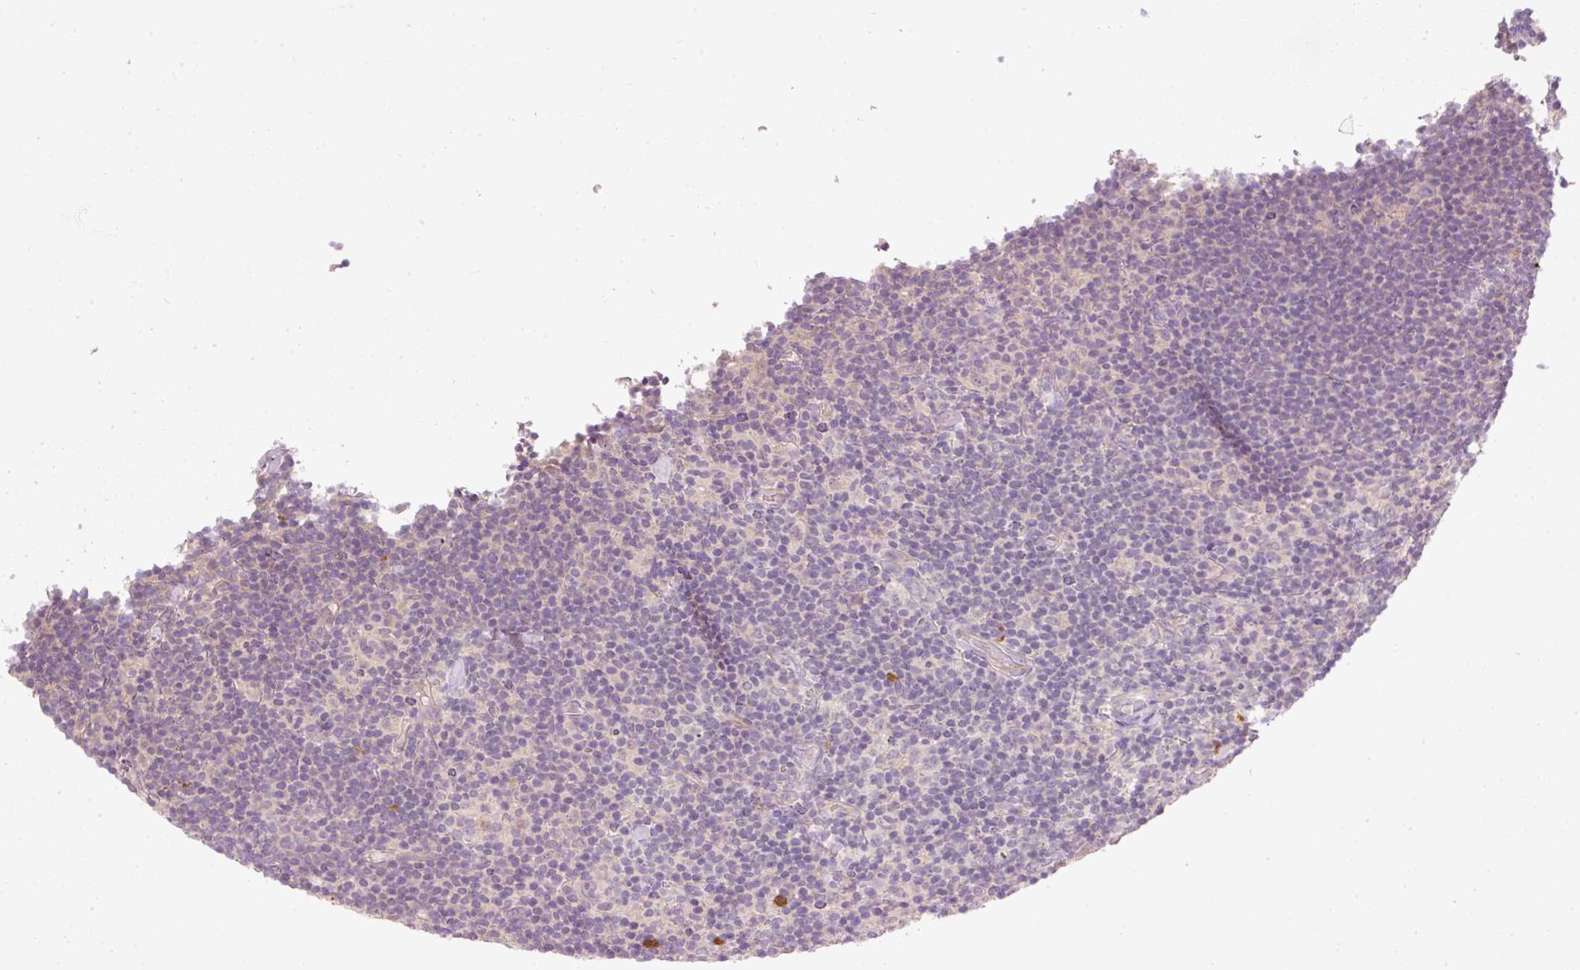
{"staining": {"intensity": "negative", "quantity": "none", "location": "none"}, "tissue": "lymphoma", "cell_type": "Tumor cells", "image_type": "cancer", "snomed": [{"axis": "morphology", "description": "Hodgkin's disease, NOS"}, {"axis": "topography", "description": "Lymph node"}], "caption": "This image is of Hodgkin's disease stained with immunohistochemistry to label a protein in brown with the nuclei are counter-stained blue. There is no expression in tumor cells.", "gene": "CTTNBP2", "patient": {"sex": "female", "age": 57}}